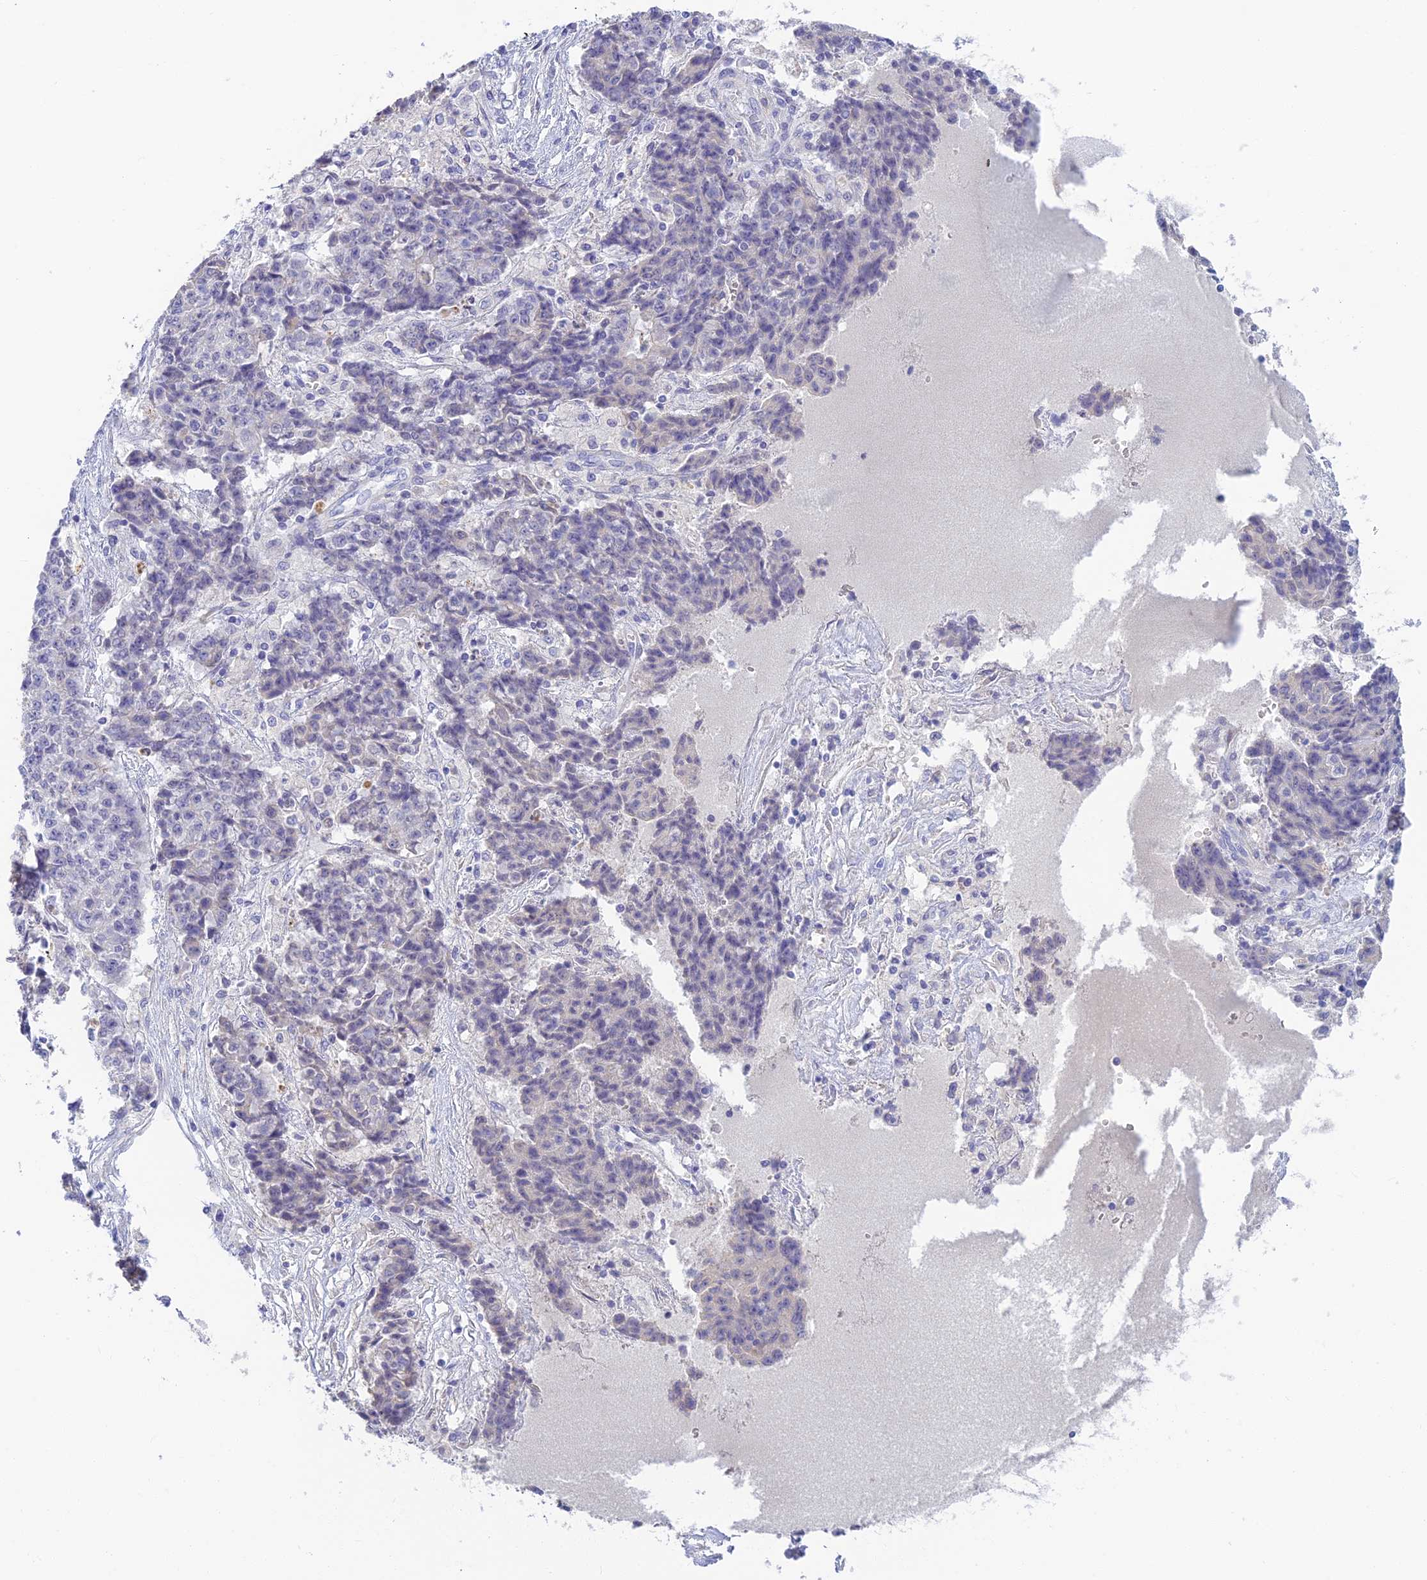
{"staining": {"intensity": "negative", "quantity": "none", "location": "none"}, "tissue": "ovarian cancer", "cell_type": "Tumor cells", "image_type": "cancer", "snomed": [{"axis": "morphology", "description": "Carcinoma, endometroid"}, {"axis": "topography", "description": "Ovary"}], "caption": "Immunohistochemical staining of human ovarian cancer (endometroid carcinoma) displays no significant staining in tumor cells. (DAB (3,3'-diaminobenzidine) IHC, high magnification).", "gene": "INTS13", "patient": {"sex": "female", "age": 42}}